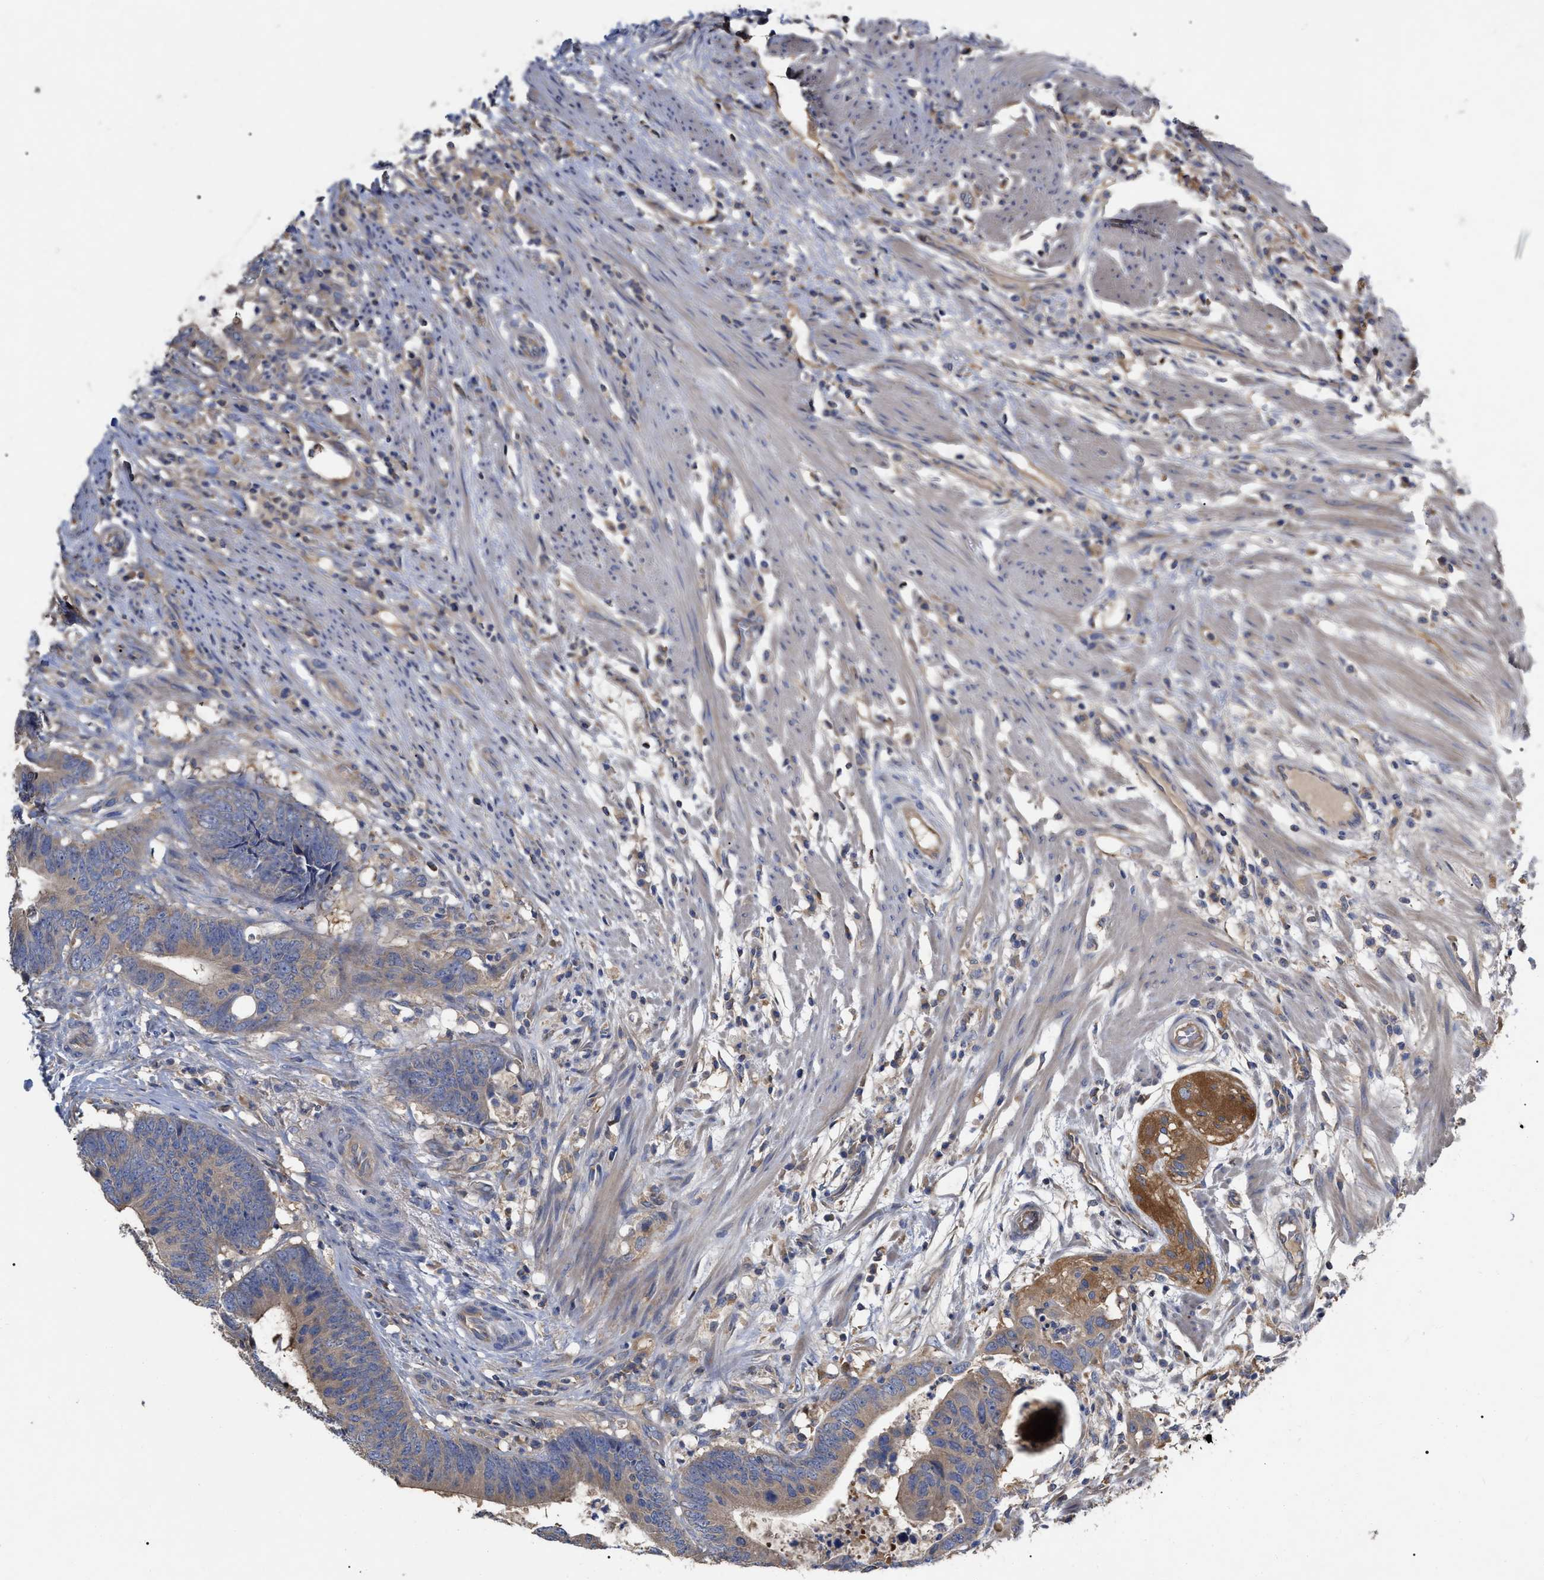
{"staining": {"intensity": "moderate", "quantity": ">75%", "location": "cytoplasmic/membranous"}, "tissue": "colorectal cancer", "cell_type": "Tumor cells", "image_type": "cancer", "snomed": [{"axis": "morphology", "description": "Adenocarcinoma, NOS"}, {"axis": "topography", "description": "Colon"}], "caption": "A photomicrograph of human adenocarcinoma (colorectal) stained for a protein reveals moderate cytoplasmic/membranous brown staining in tumor cells.", "gene": "RAP1GDS1", "patient": {"sex": "male", "age": 56}}